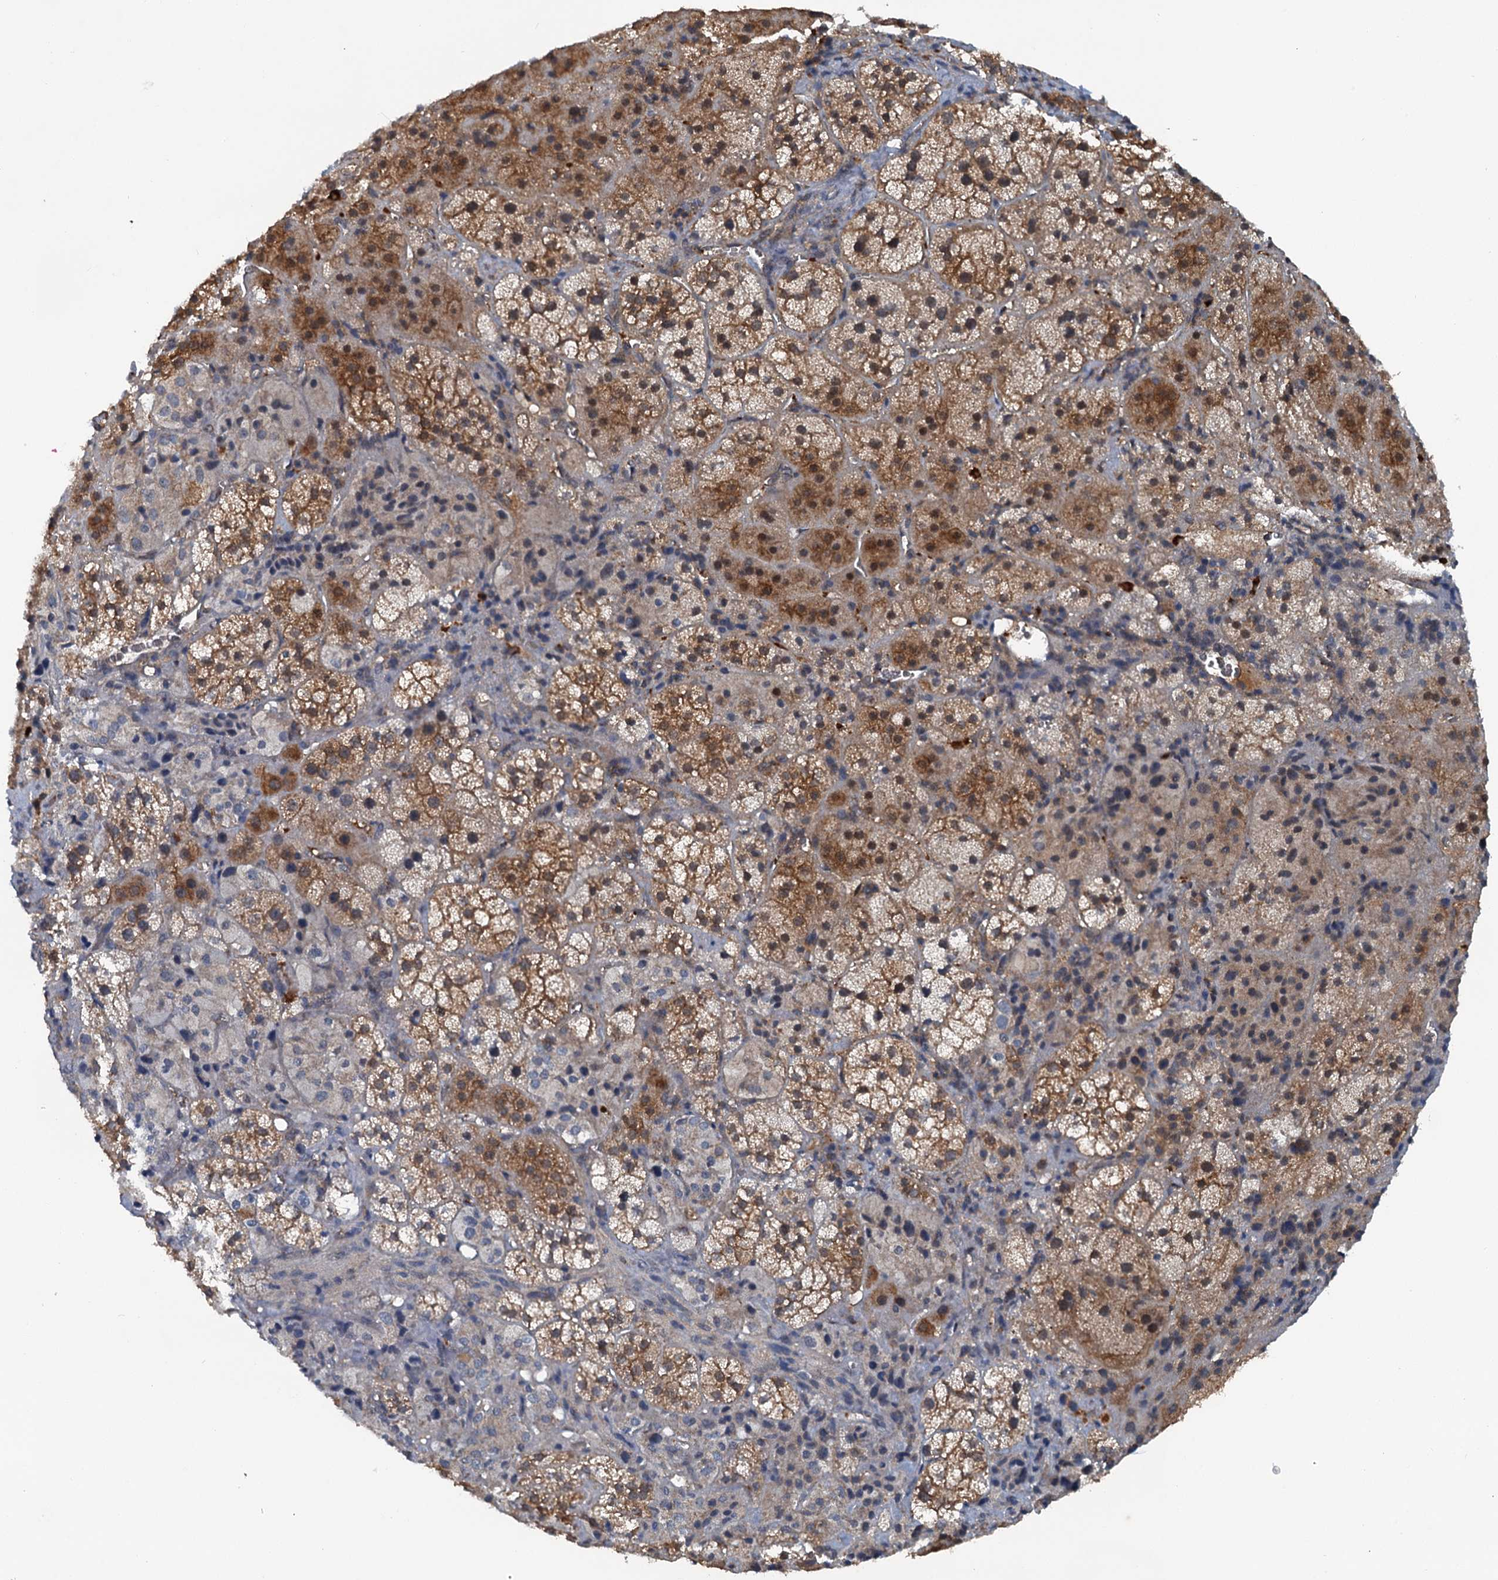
{"staining": {"intensity": "moderate", "quantity": ">75%", "location": "cytoplasmic/membranous"}, "tissue": "adrenal gland", "cell_type": "Glandular cells", "image_type": "normal", "snomed": [{"axis": "morphology", "description": "Normal tissue, NOS"}, {"axis": "topography", "description": "Adrenal gland"}], "caption": "Immunohistochemical staining of unremarkable human adrenal gland reveals medium levels of moderate cytoplasmic/membranous staining in approximately >75% of glandular cells. (DAB (3,3'-diaminobenzidine) = brown stain, brightfield microscopy at high magnification).", "gene": "GCLM", "patient": {"sex": "female", "age": 44}}